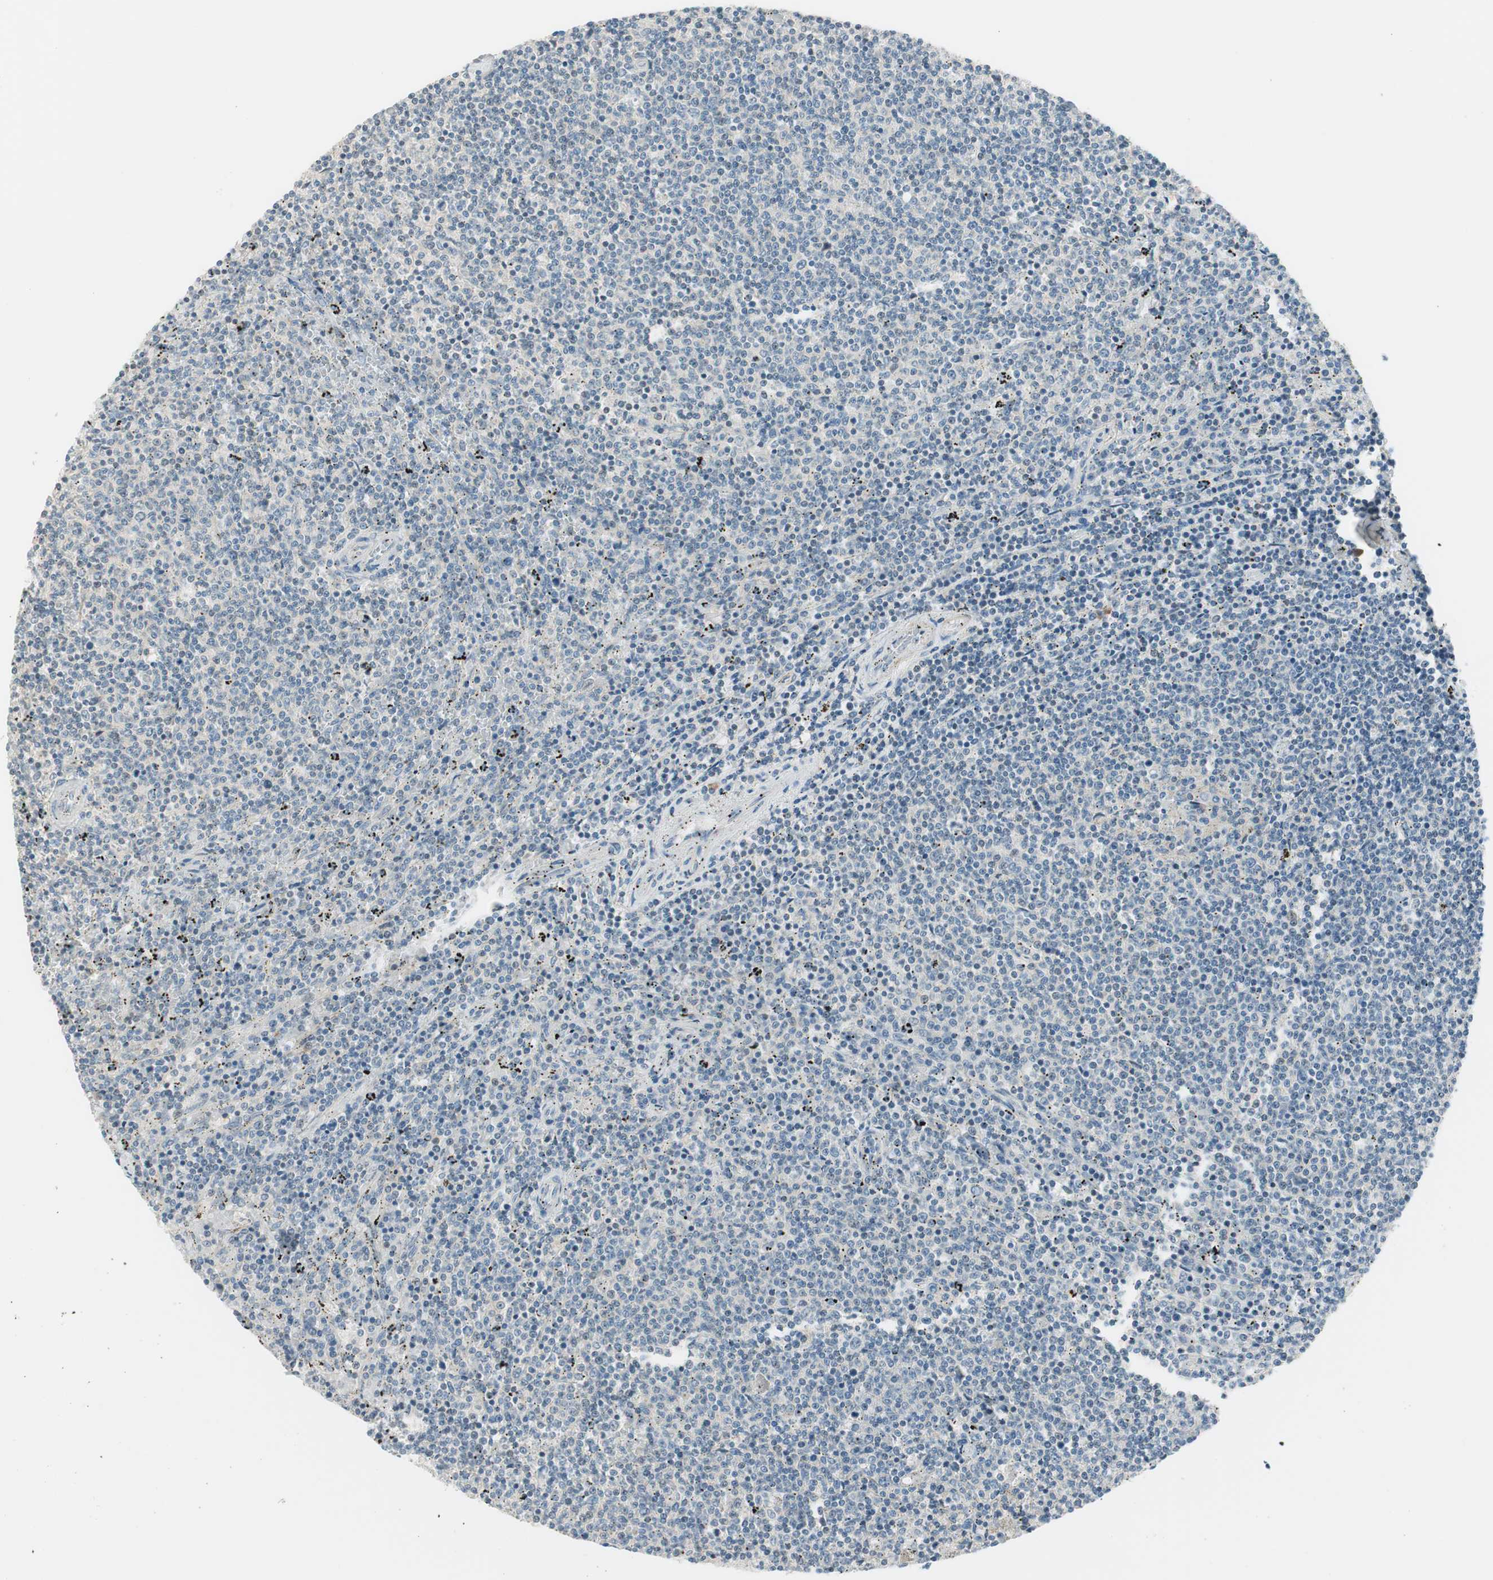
{"staining": {"intensity": "negative", "quantity": "none", "location": "none"}, "tissue": "lymphoma", "cell_type": "Tumor cells", "image_type": "cancer", "snomed": [{"axis": "morphology", "description": "Malignant lymphoma, non-Hodgkin's type, Low grade"}, {"axis": "topography", "description": "Spleen"}], "caption": "DAB (3,3'-diaminobenzidine) immunohistochemical staining of lymphoma demonstrates no significant positivity in tumor cells.", "gene": "TACR3", "patient": {"sex": "female", "age": 50}}